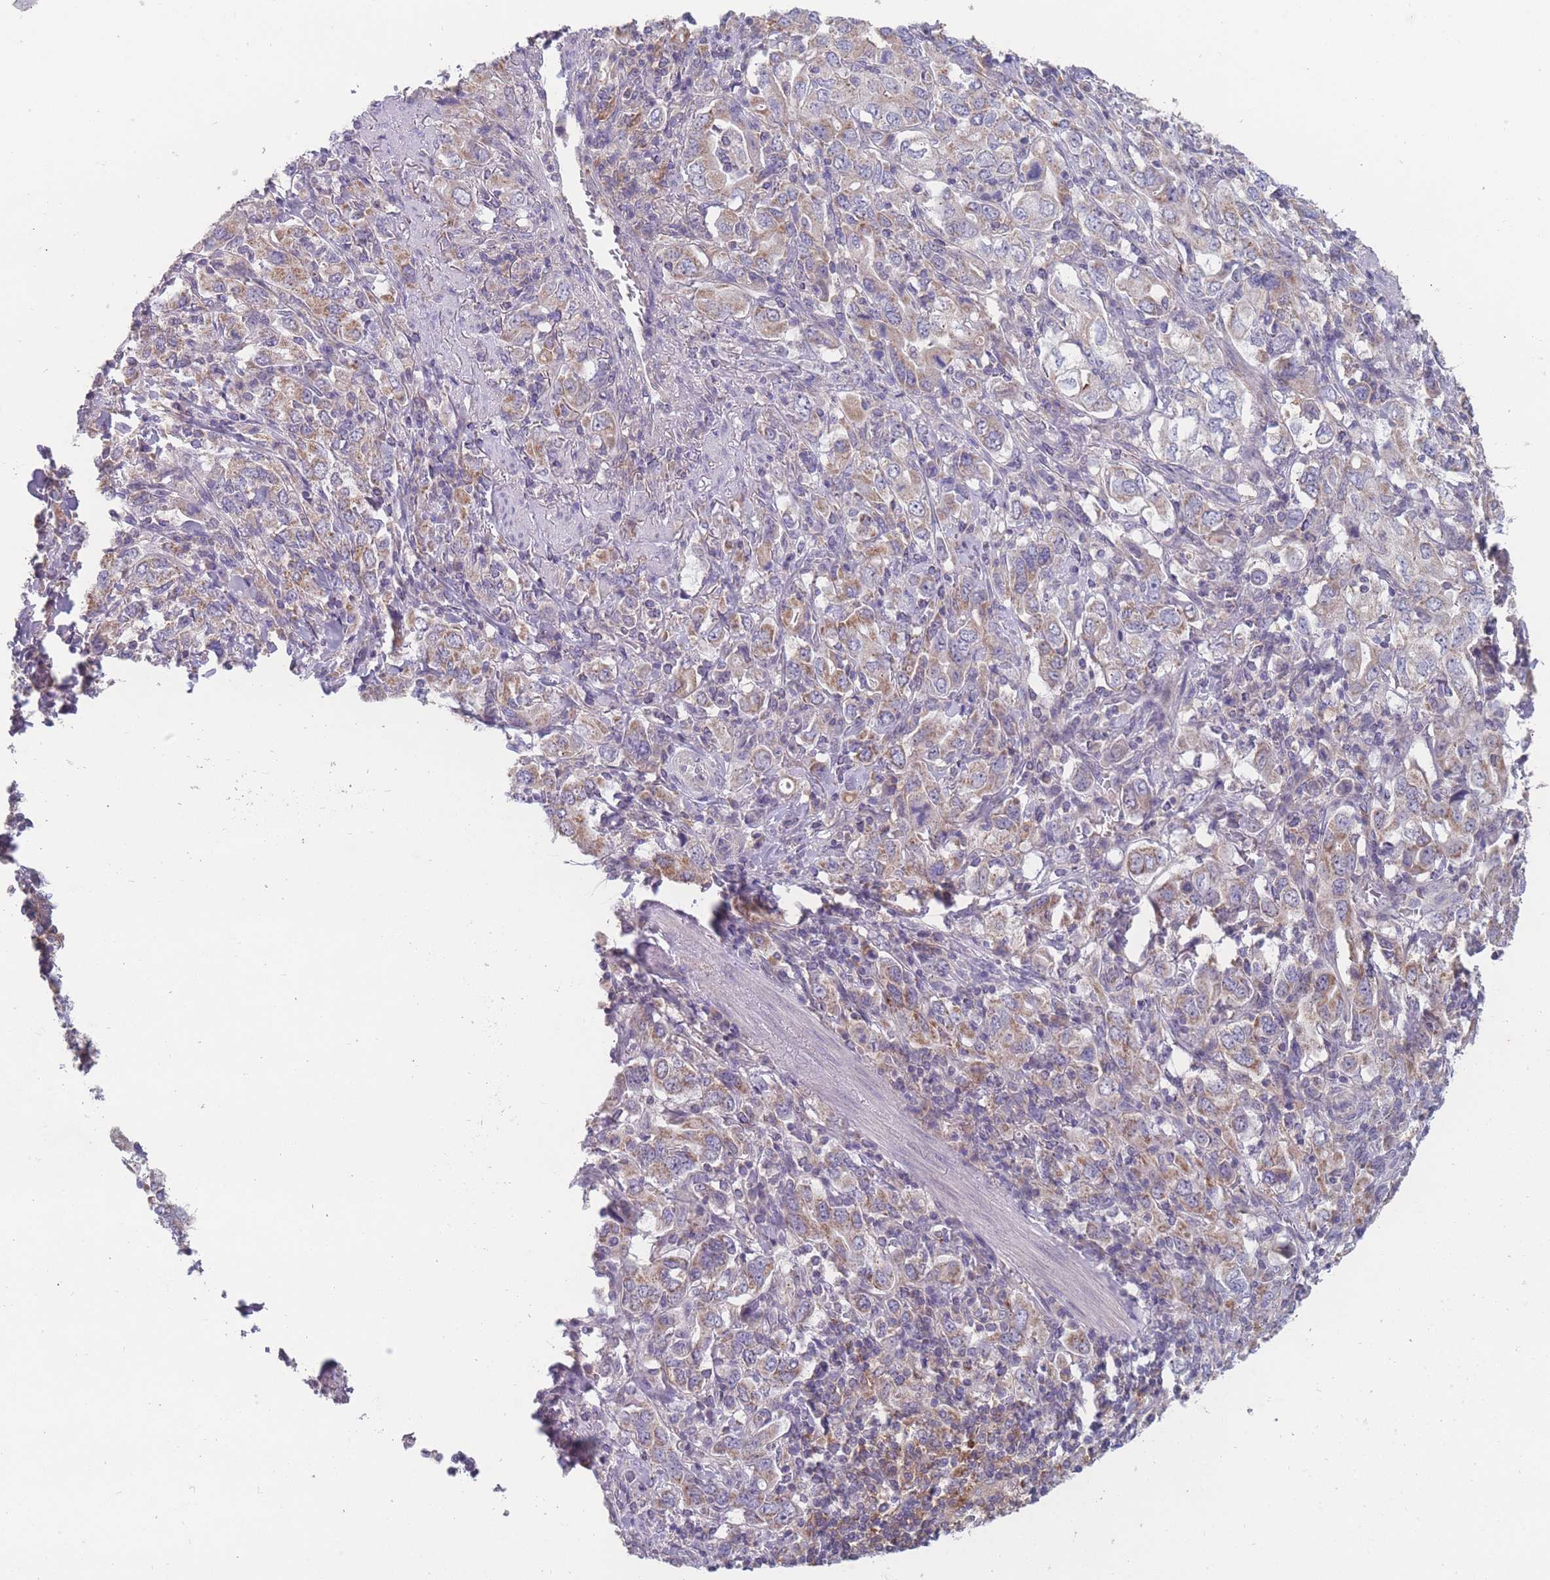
{"staining": {"intensity": "moderate", "quantity": "25%-75%", "location": "cytoplasmic/membranous"}, "tissue": "stomach cancer", "cell_type": "Tumor cells", "image_type": "cancer", "snomed": [{"axis": "morphology", "description": "Adenocarcinoma, NOS"}, {"axis": "topography", "description": "Stomach, upper"}, {"axis": "topography", "description": "Stomach"}], "caption": "Immunohistochemistry histopathology image of stomach adenocarcinoma stained for a protein (brown), which demonstrates medium levels of moderate cytoplasmic/membranous expression in about 25%-75% of tumor cells.", "gene": "PEX7", "patient": {"sex": "male", "age": 62}}